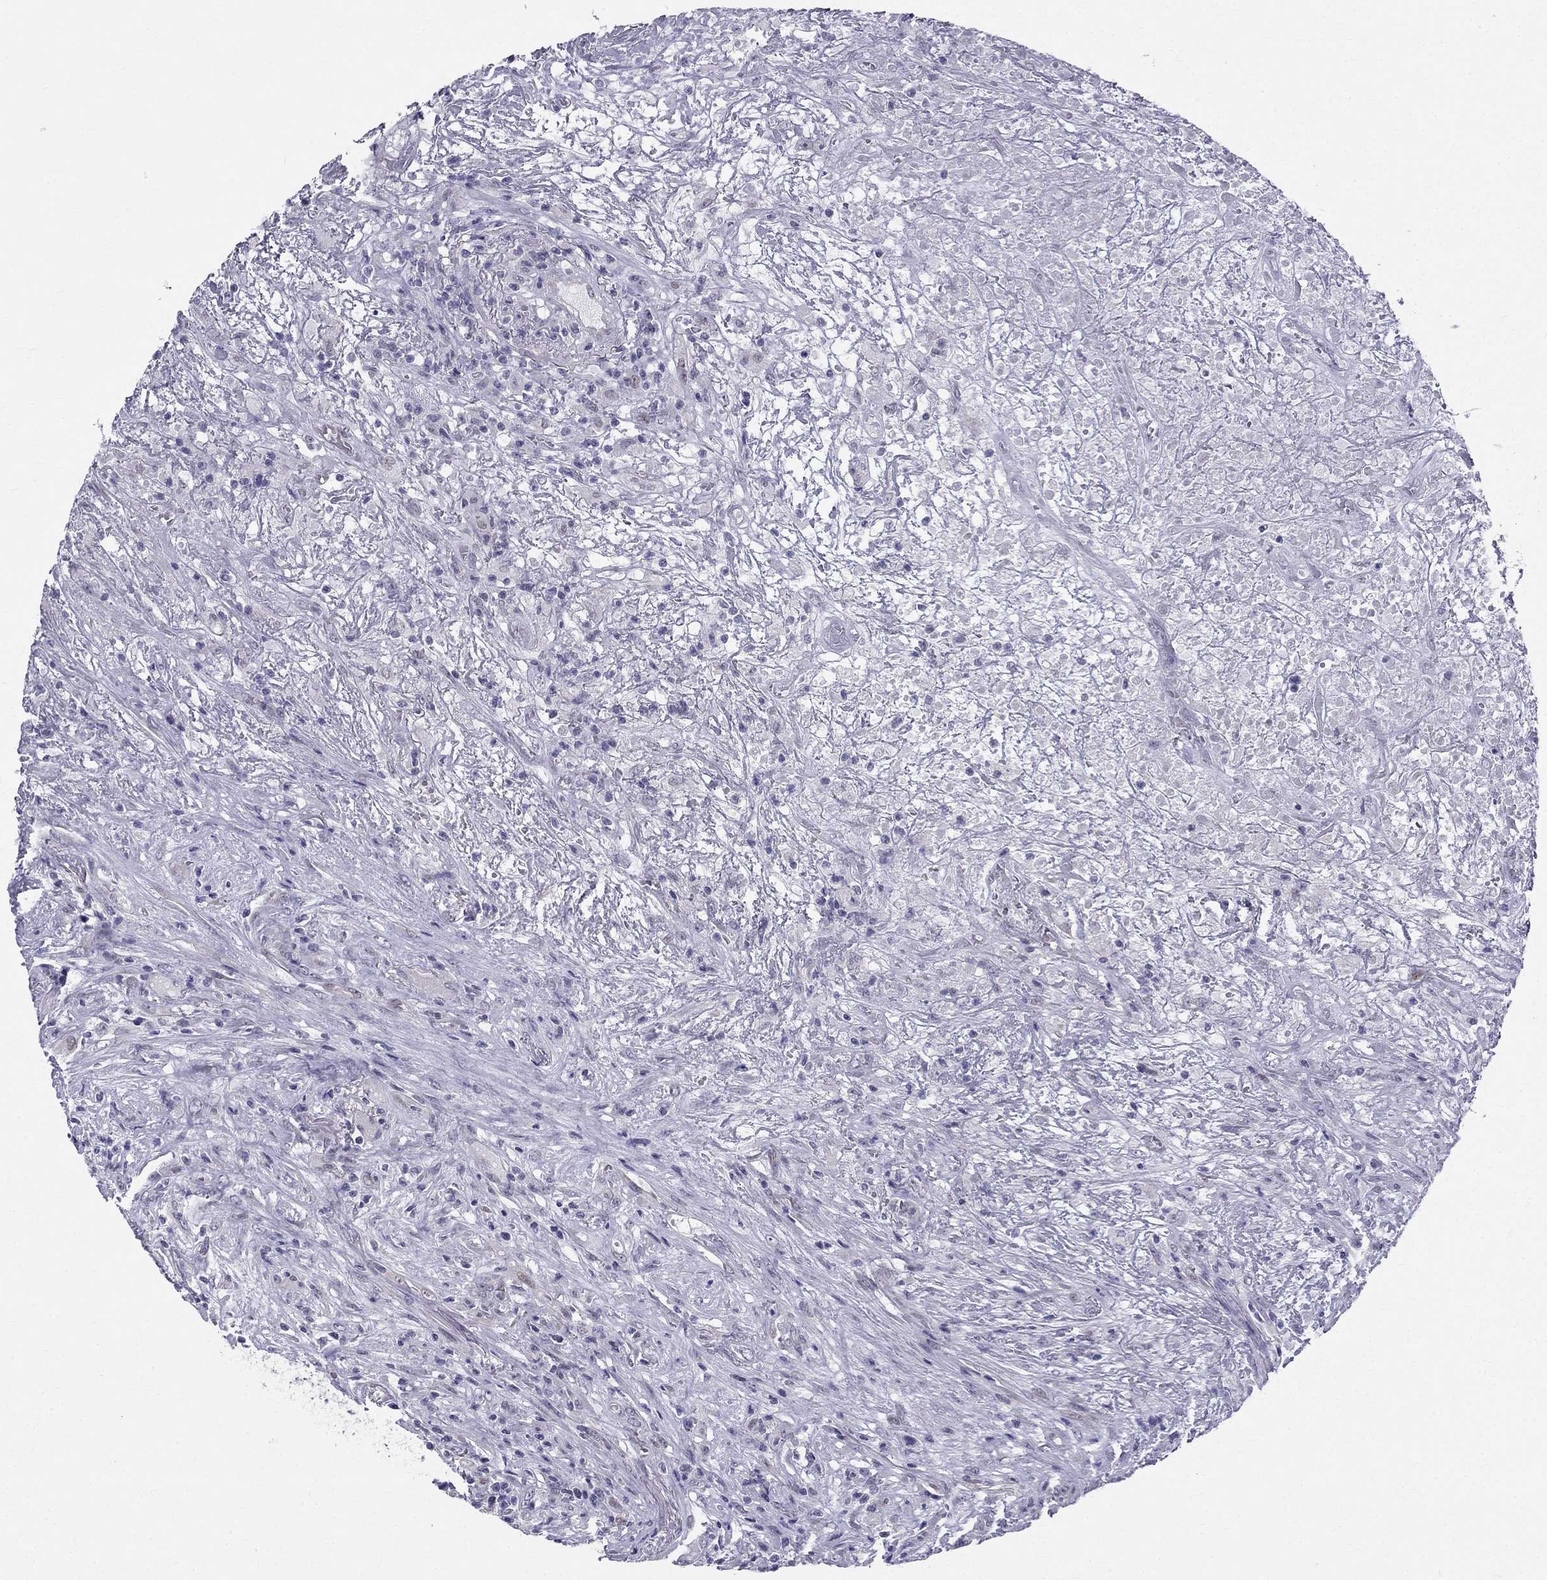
{"staining": {"intensity": "negative", "quantity": "none", "location": "none"}, "tissue": "lymphoma", "cell_type": "Tumor cells", "image_type": "cancer", "snomed": [{"axis": "morphology", "description": "Malignant lymphoma, non-Hodgkin's type, High grade"}, {"axis": "topography", "description": "Lung"}], "caption": "IHC of human lymphoma shows no expression in tumor cells.", "gene": "BAG5", "patient": {"sex": "male", "age": 79}}